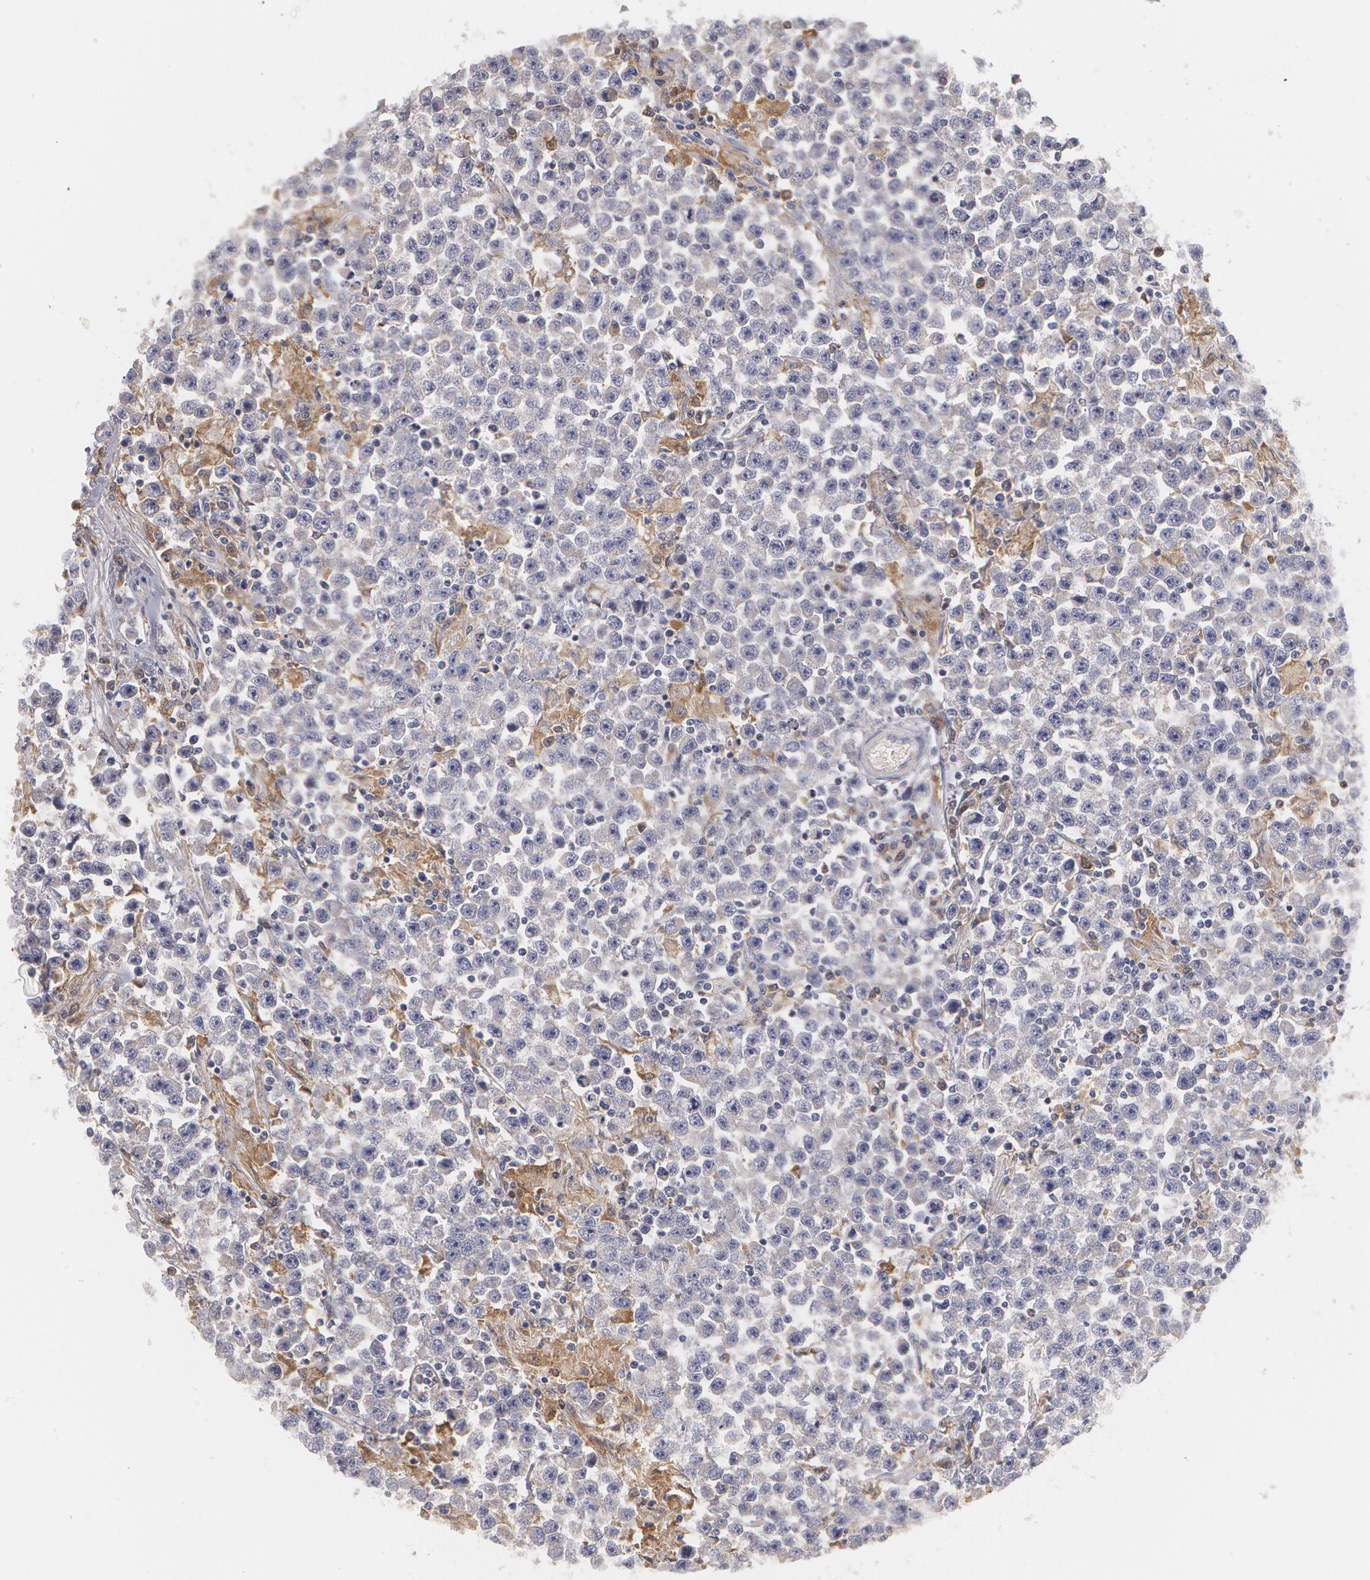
{"staining": {"intensity": "moderate", "quantity": "<25%", "location": "cytoplasmic/membranous"}, "tissue": "testis cancer", "cell_type": "Tumor cells", "image_type": "cancer", "snomed": [{"axis": "morphology", "description": "Seminoma, NOS"}, {"axis": "topography", "description": "Testis"}], "caption": "Human testis seminoma stained with a brown dye exhibits moderate cytoplasmic/membranous positive expression in about <25% of tumor cells.", "gene": "SYK", "patient": {"sex": "male", "age": 33}}